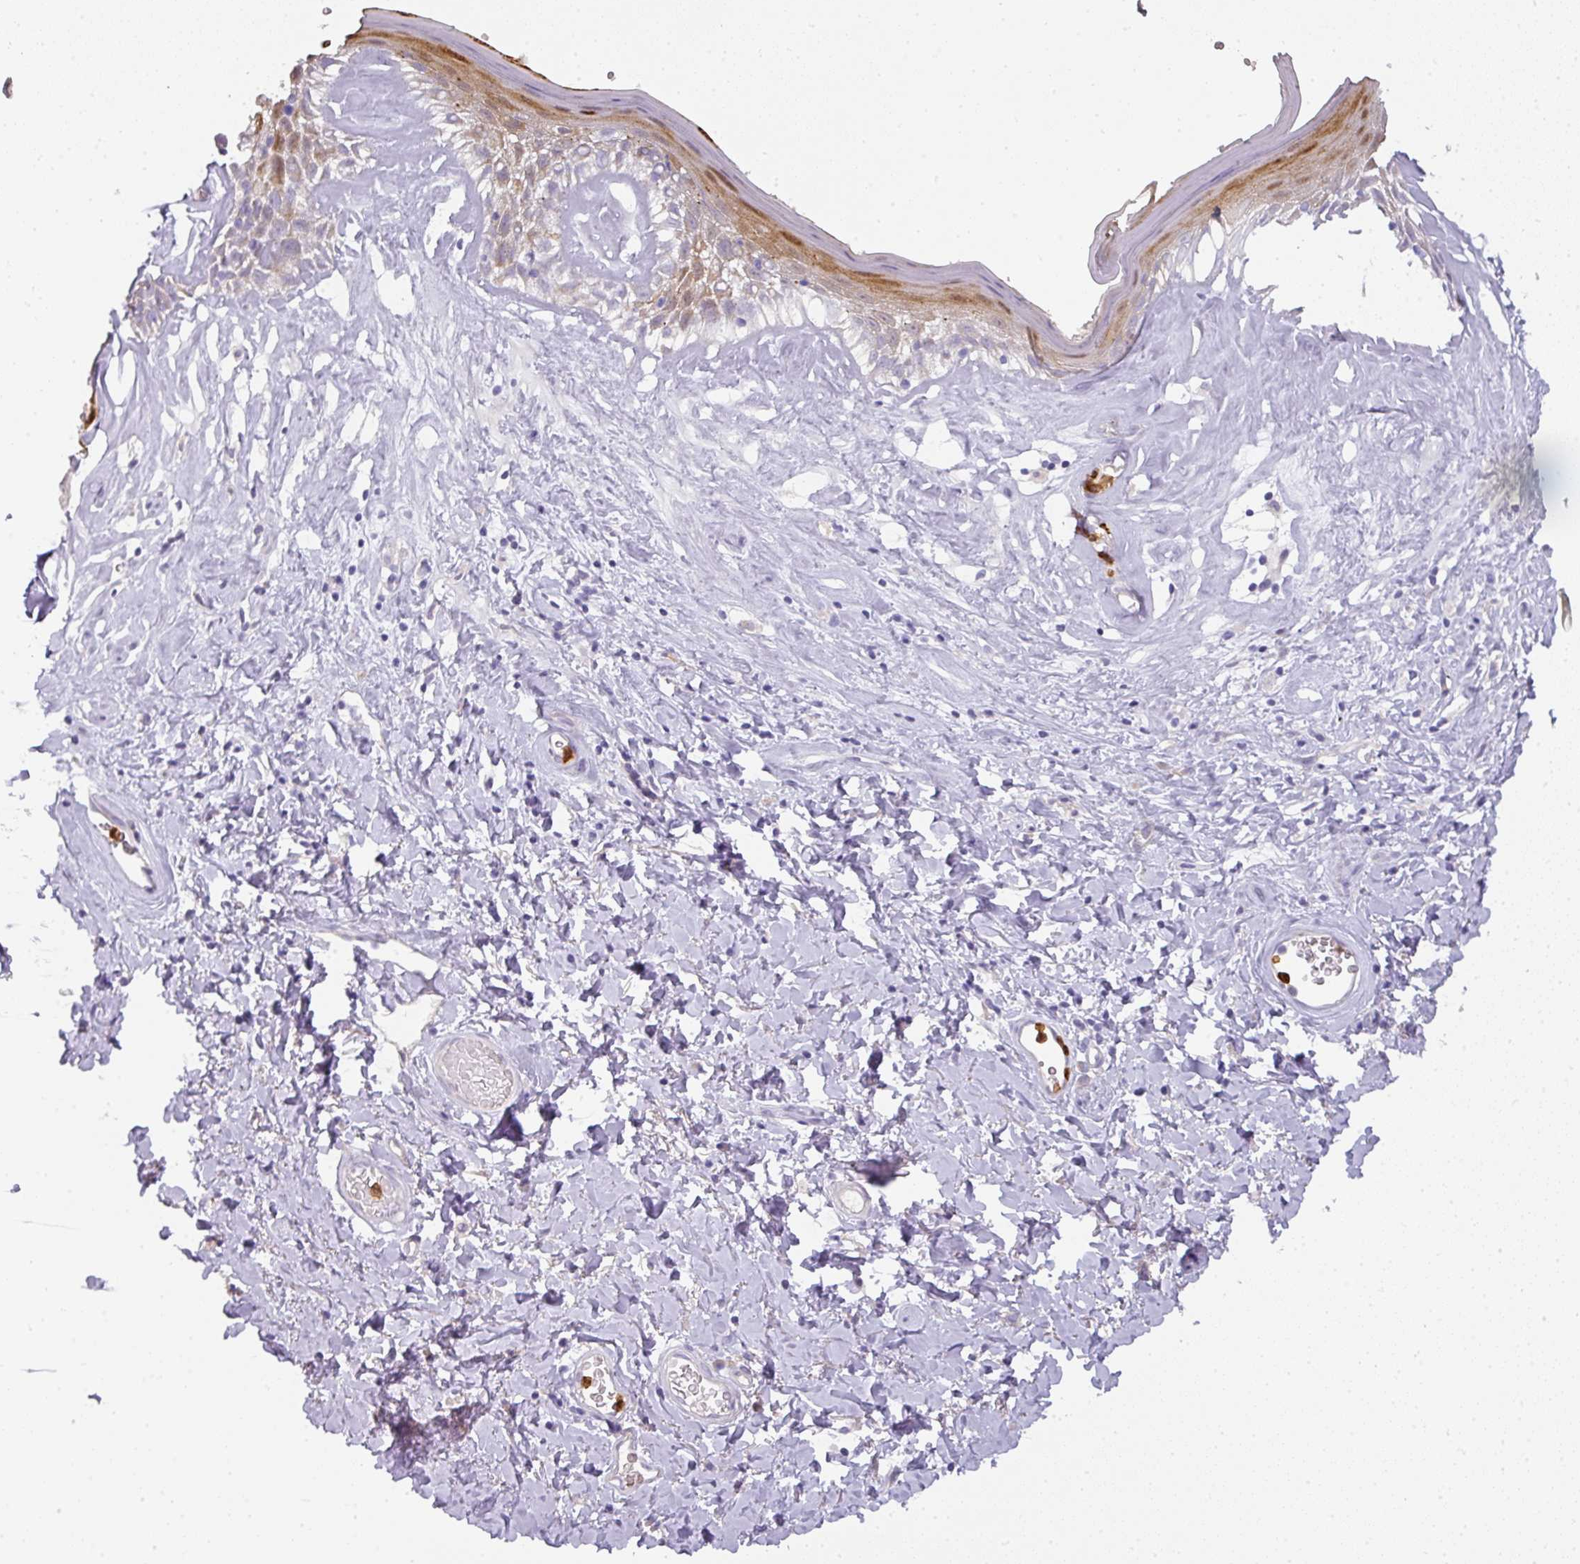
{"staining": {"intensity": "moderate", "quantity": "<25%", "location": "cytoplasmic/membranous"}, "tissue": "skin", "cell_type": "Epidermal cells", "image_type": "normal", "snomed": [{"axis": "morphology", "description": "Normal tissue, NOS"}, {"axis": "morphology", "description": "Inflammation, NOS"}, {"axis": "topography", "description": "Vulva"}], "caption": "Immunohistochemistry (DAB (3,3'-diaminobenzidine)) staining of normal human skin exhibits moderate cytoplasmic/membranous protein expression in approximately <25% of epidermal cells.", "gene": "HHEX", "patient": {"sex": "female", "age": 86}}